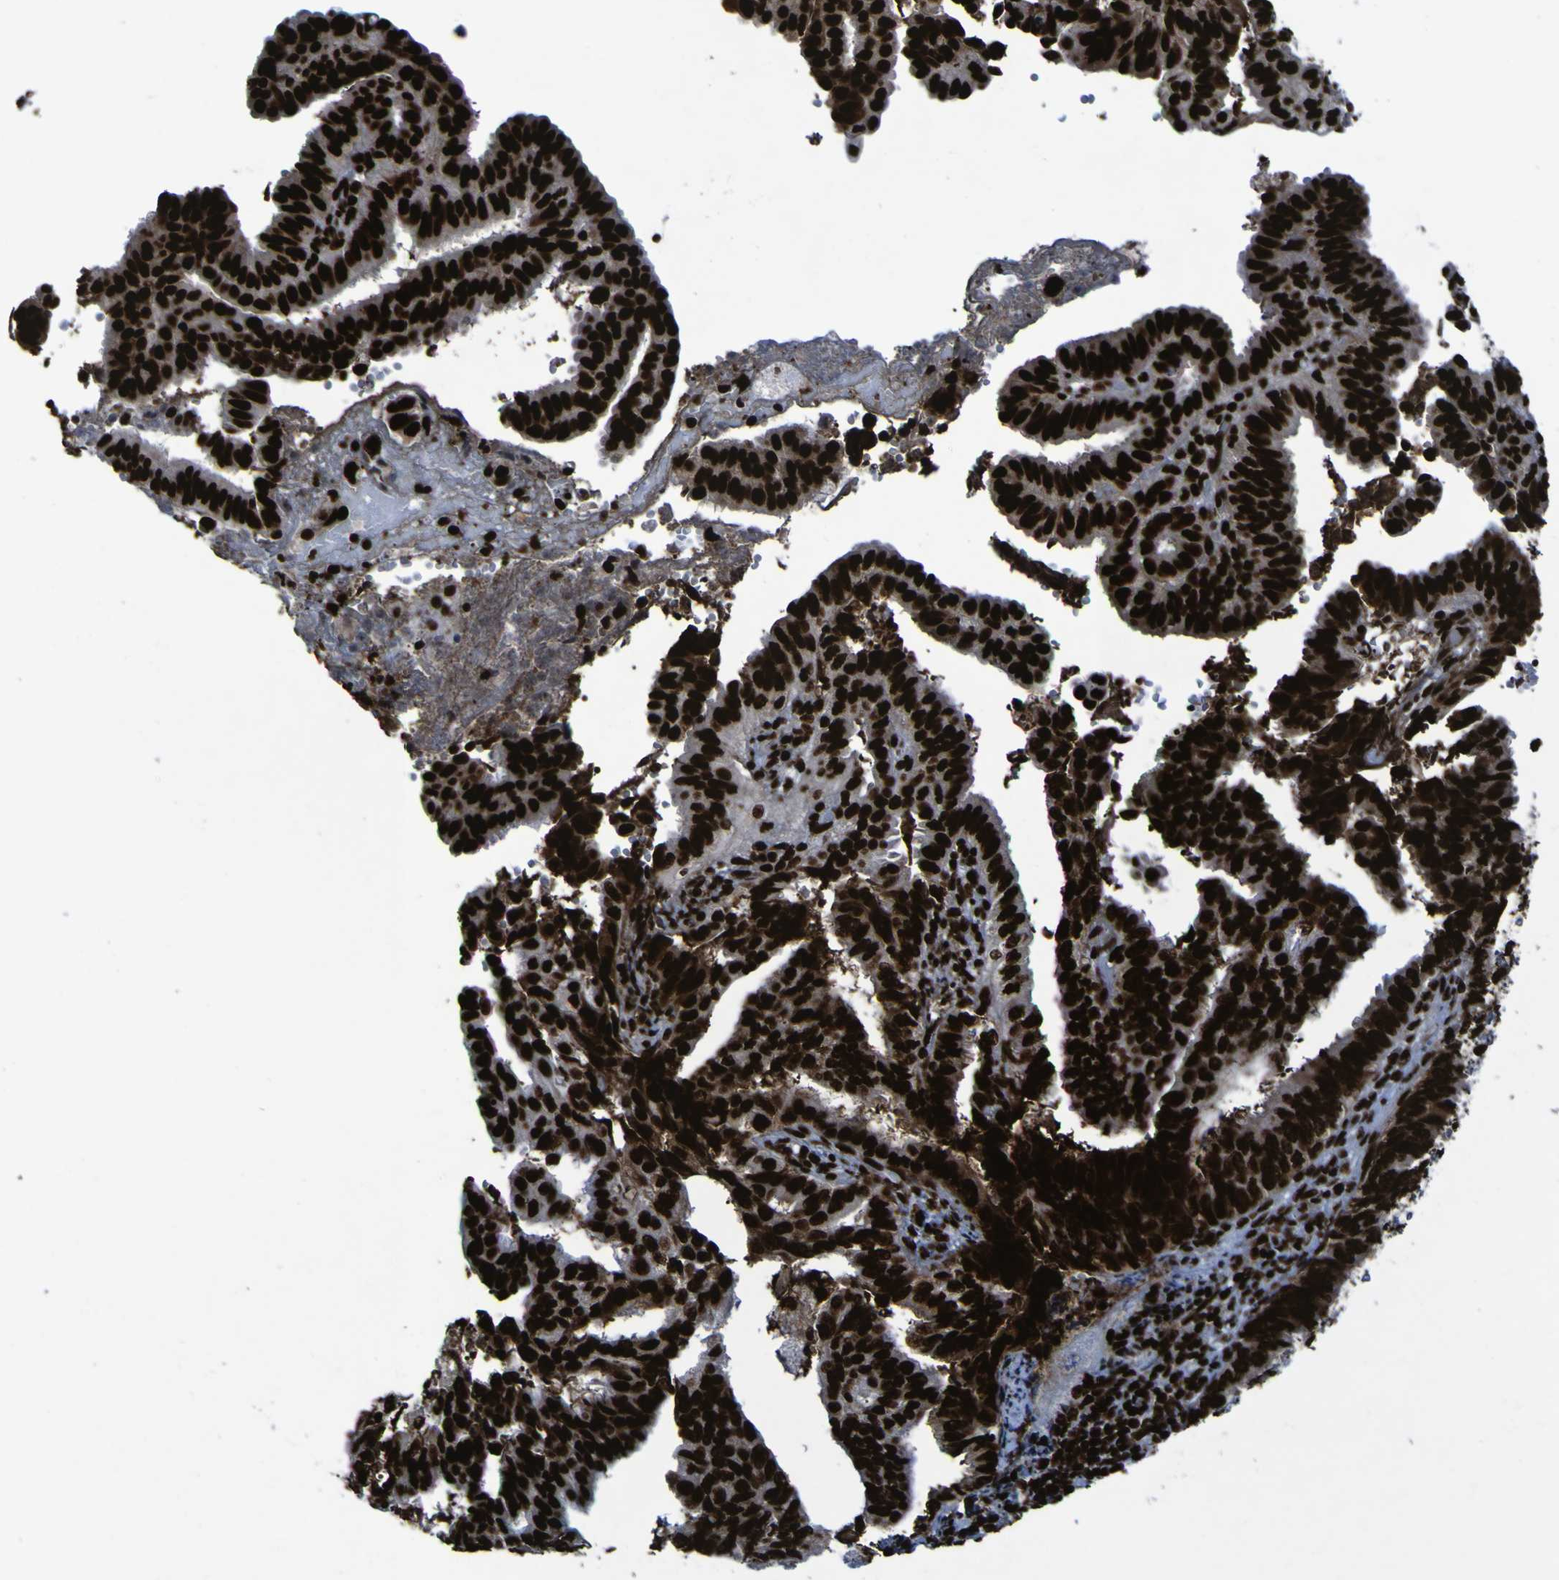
{"staining": {"intensity": "strong", "quantity": ">75%", "location": "nuclear"}, "tissue": "endometrial cancer", "cell_type": "Tumor cells", "image_type": "cancer", "snomed": [{"axis": "morphology", "description": "Adenocarcinoma, NOS"}, {"axis": "topography", "description": "Endometrium"}], "caption": "Immunohistochemical staining of adenocarcinoma (endometrial) demonstrates high levels of strong nuclear protein expression in about >75% of tumor cells.", "gene": "NPM1", "patient": {"sex": "female", "age": 58}}